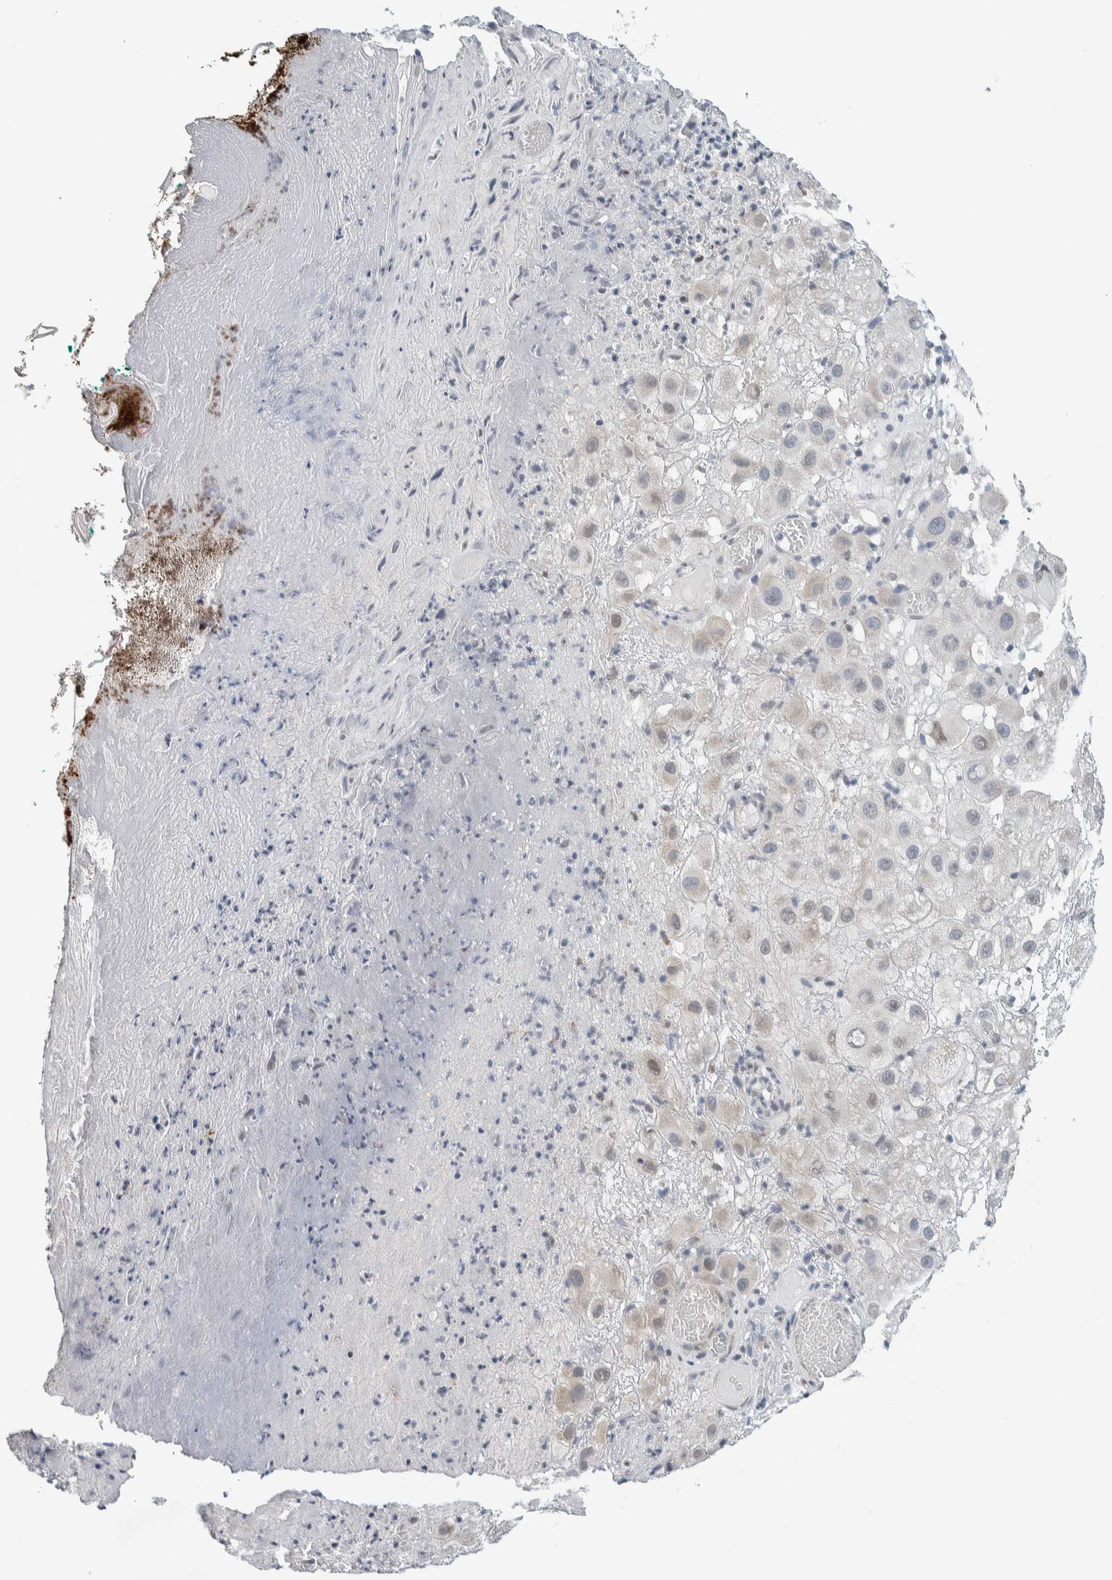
{"staining": {"intensity": "weak", "quantity": "<25%", "location": "cytoplasmic/membranous"}, "tissue": "melanoma", "cell_type": "Tumor cells", "image_type": "cancer", "snomed": [{"axis": "morphology", "description": "Malignant melanoma, NOS"}, {"axis": "topography", "description": "Skin"}], "caption": "This image is of melanoma stained with IHC to label a protein in brown with the nuclei are counter-stained blue. There is no staining in tumor cells.", "gene": "NEUROD1", "patient": {"sex": "female", "age": 81}}